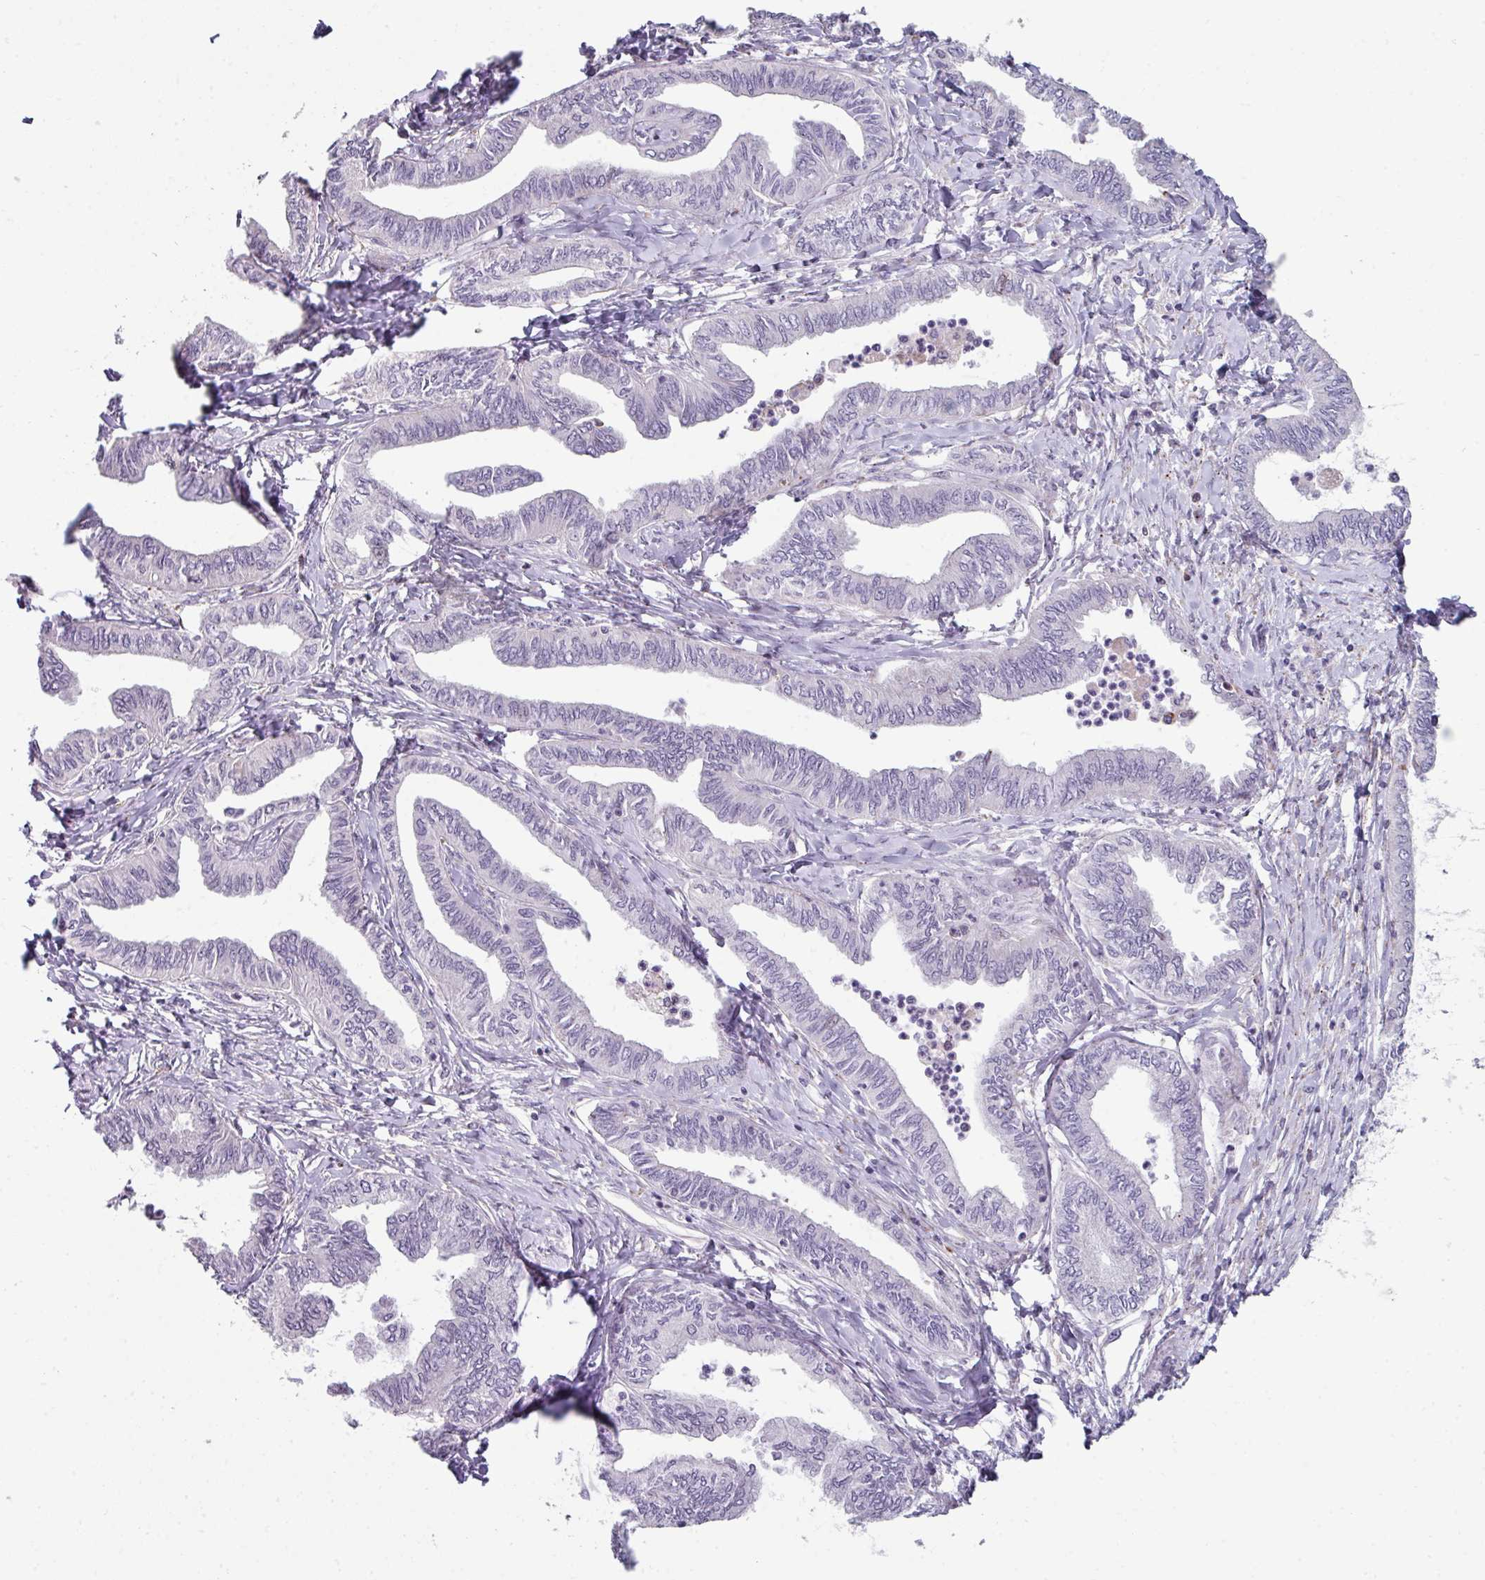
{"staining": {"intensity": "negative", "quantity": "none", "location": "none"}, "tissue": "ovarian cancer", "cell_type": "Tumor cells", "image_type": "cancer", "snomed": [{"axis": "morphology", "description": "Carcinoma, endometroid"}, {"axis": "topography", "description": "Ovary"}], "caption": "Immunohistochemistry histopathology image of neoplastic tissue: ovarian cancer stained with DAB shows no significant protein staining in tumor cells. (Stains: DAB (3,3'-diaminobenzidine) IHC with hematoxylin counter stain, Microscopy: brightfield microscopy at high magnification).", "gene": "BMS1", "patient": {"sex": "female", "age": 70}}